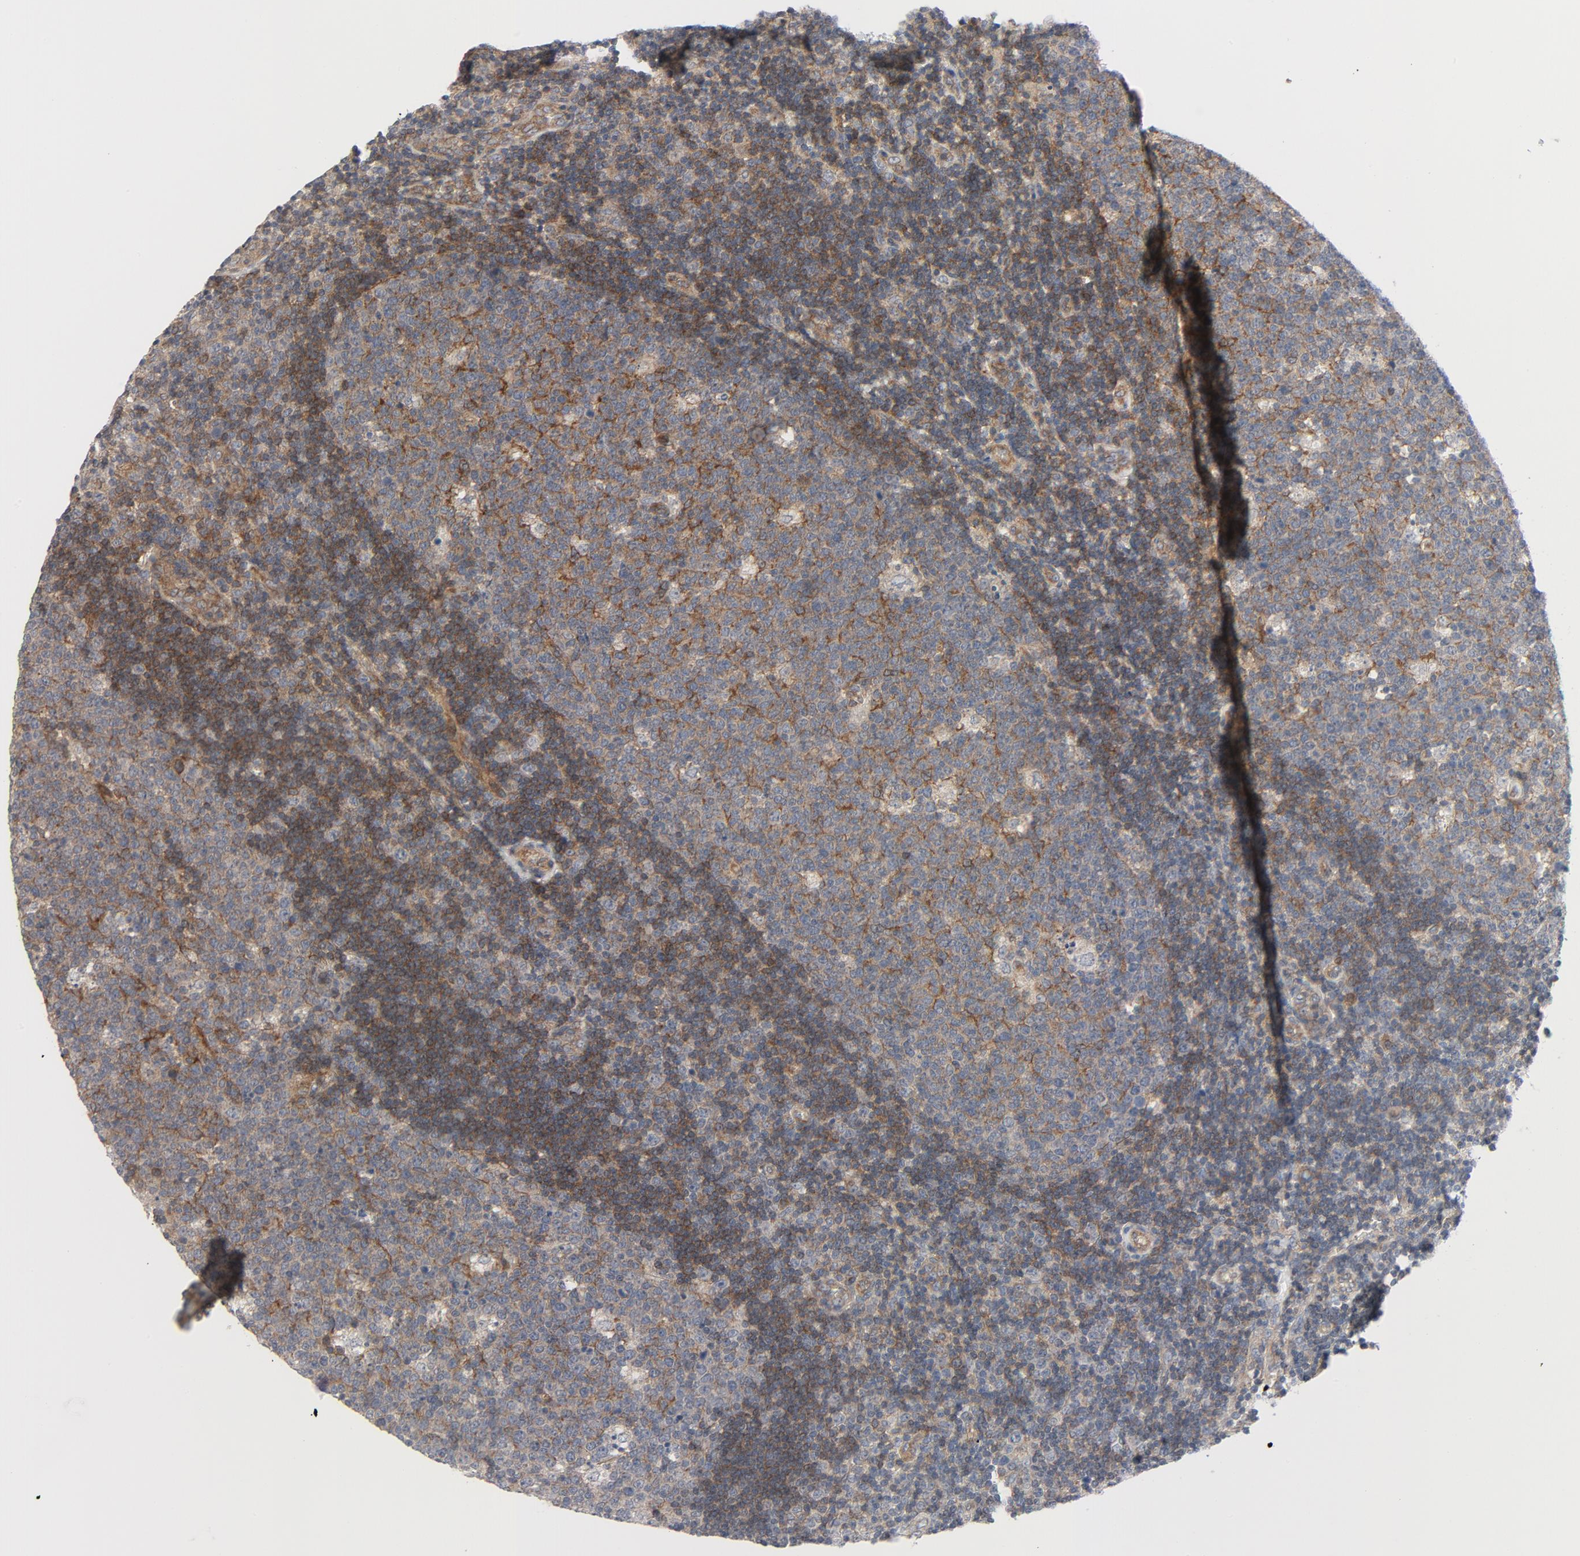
{"staining": {"intensity": "moderate", "quantity": ">75%", "location": "cytoplasmic/membranous"}, "tissue": "lymph node", "cell_type": "Germinal center cells", "image_type": "normal", "snomed": [{"axis": "morphology", "description": "Normal tissue, NOS"}, {"axis": "topography", "description": "Lymph node"}, {"axis": "topography", "description": "Salivary gland"}], "caption": "High-magnification brightfield microscopy of benign lymph node stained with DAB (brown) and counterstained with hematoxylin (blue). germinal center cells exhibit moderate cytoplasmic/membranous expression is identified in approximately>75% of cells. (Brightfield microscopy of DAB IHC at high magnification).", "gene": "TSG101", "patient": {"sex": "male", "age": 8}}